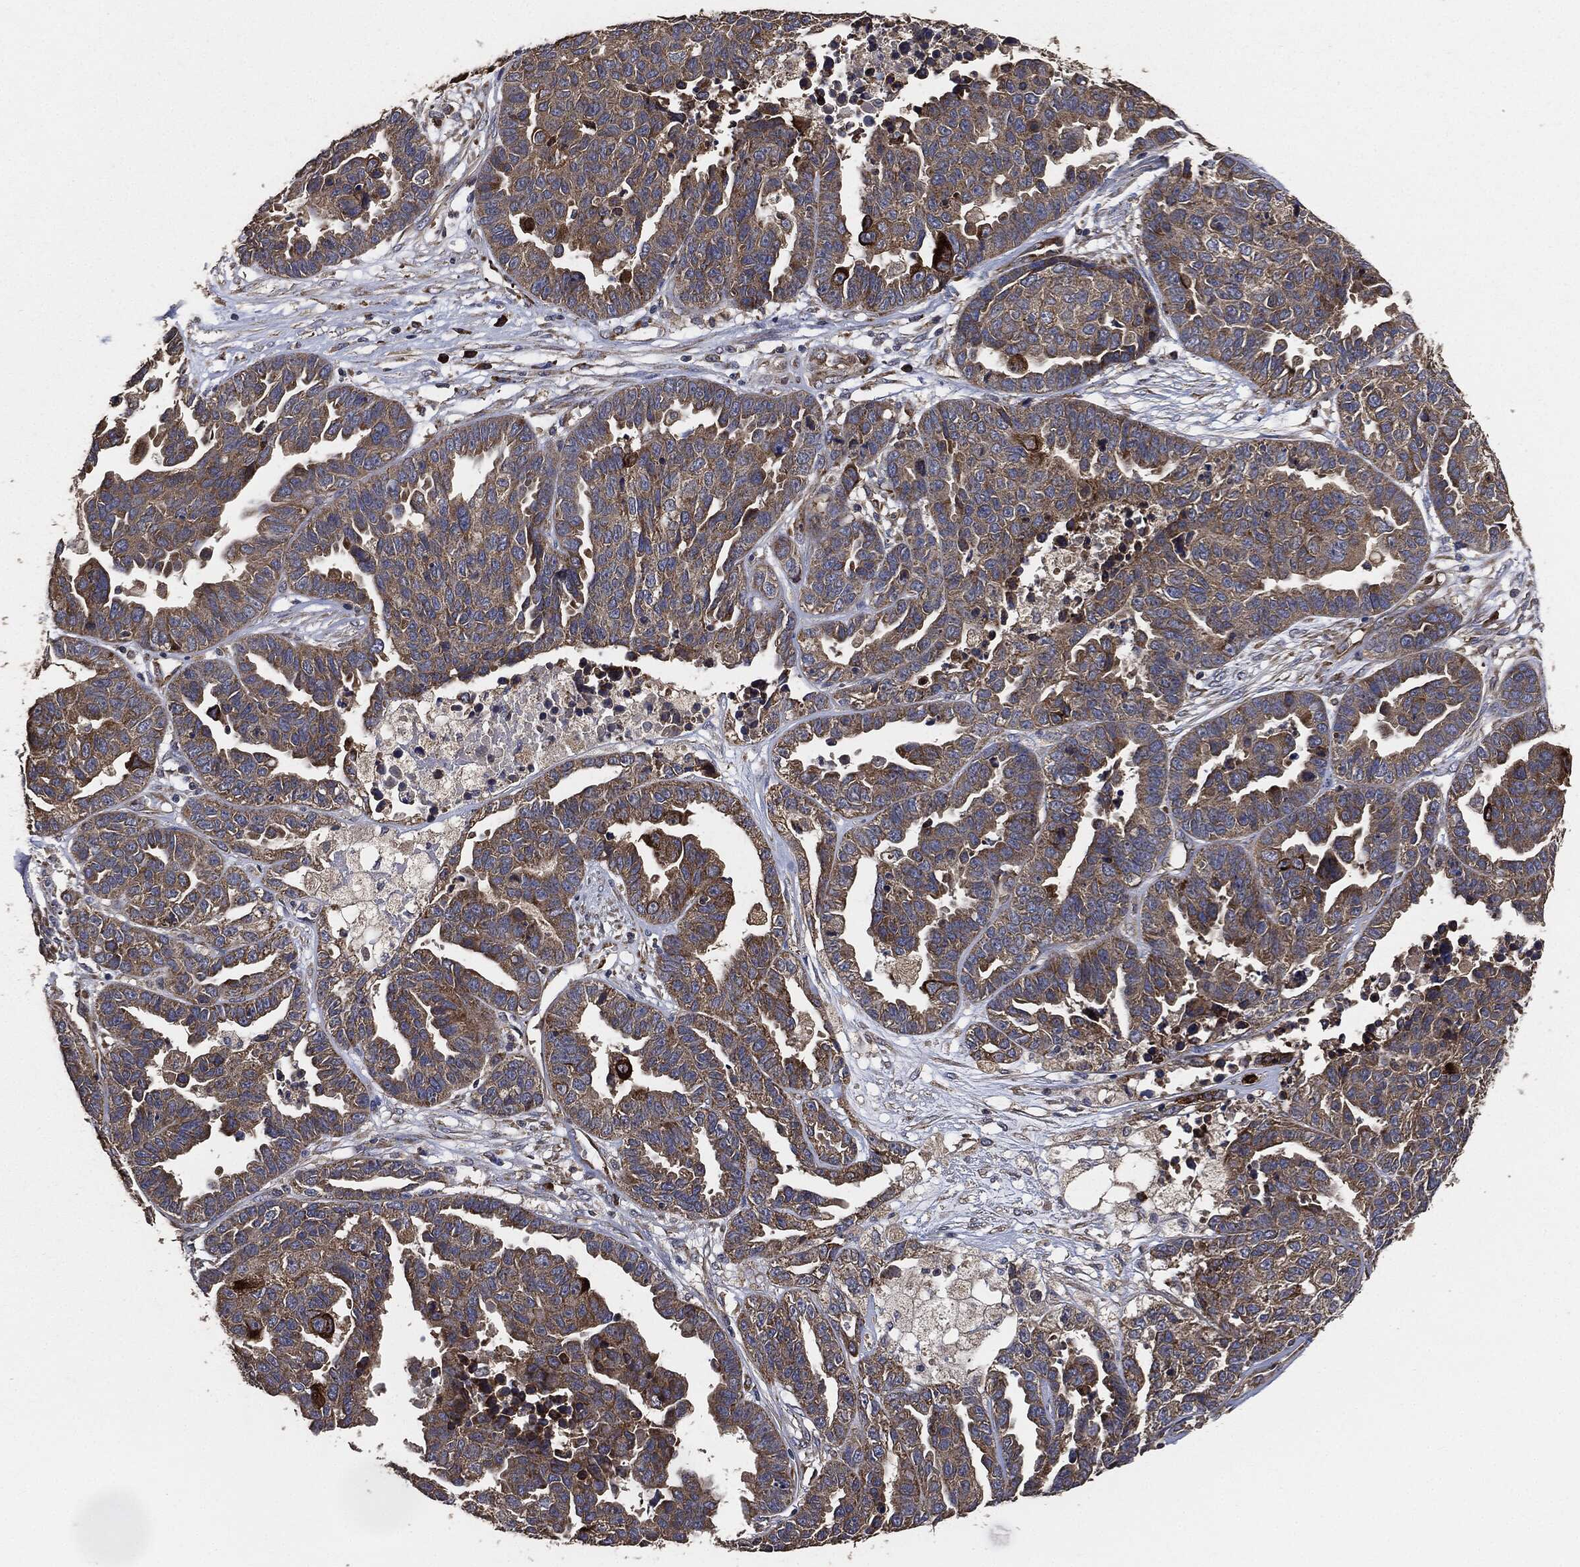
{"staining": {"intensity": "strong", "quantity": "25%-75%", "location": "cytoplasmic/membranous"}, "tissue": "ovarian cancer", "cell_type": "Tumor cells", "image_type": "cancer", "snomed": [{"axis": "morphology", "description": "Cystadenocarcinoma, serous, NOS"}, {"axis": "topography", "description": "Ovary"}], "caption": "Immunohistochemical staining of human ovarian serous cystadenocarcinoma exhibits strong cytoplasmic/membranous protein expression in approximately 25%-75% of tumor cells.", "gene": "STK3", "patient": {"sex": "female", "age": 87}}